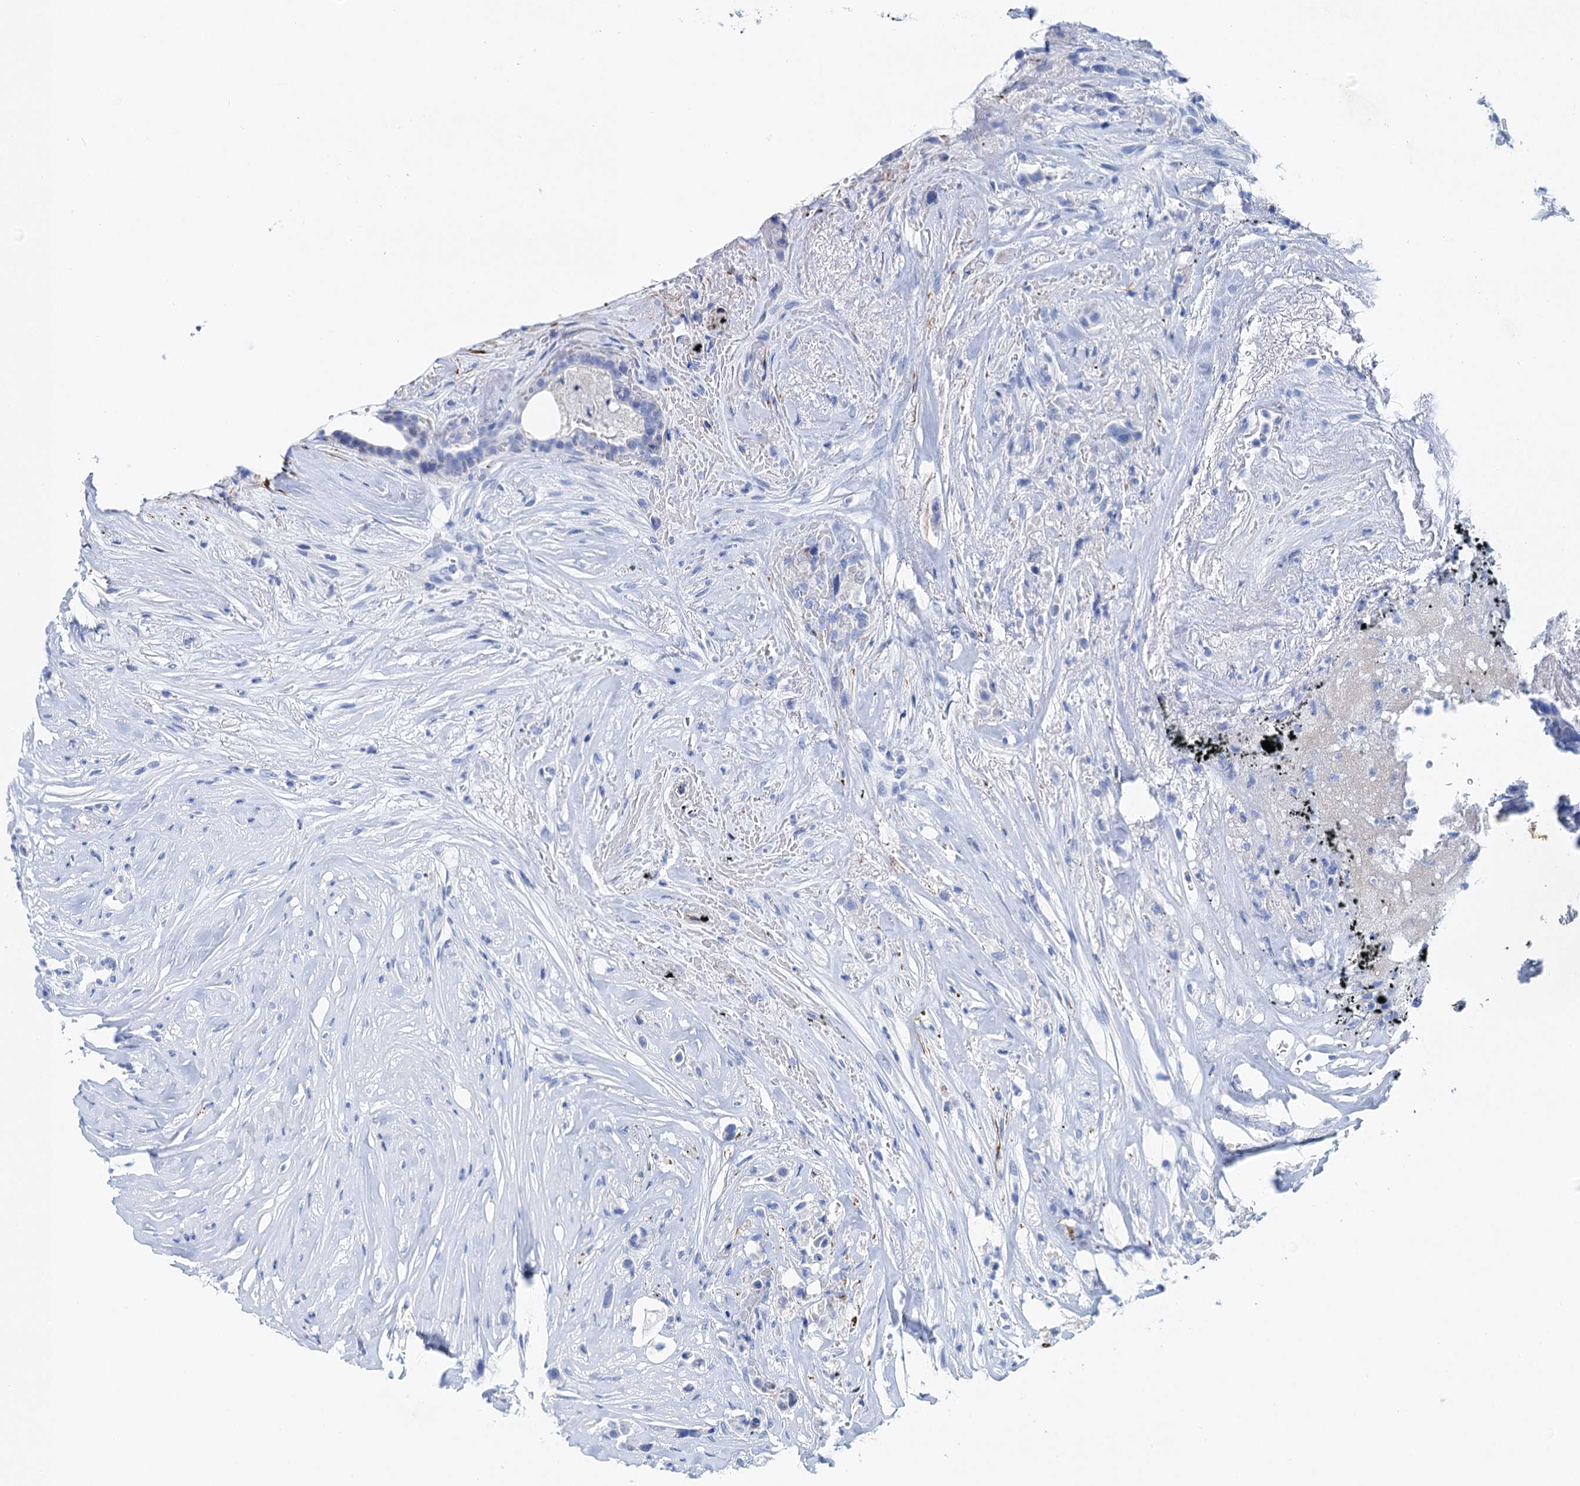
{"staining": {"intensity": "negative", "quantity": "none", "location": "none"}, "tissue": "breast cancer", "cell_type": "Tumor cells", "image_type": "cancer", "snomed": [{"axis": "morphology", "description": "Lobular carcinoma"}, {"axis": "topography", "description": "Breast"}], "caption": "Micrograph shows no significant protein positivity in tumor cells of lobular carcinoma (breast). (DAB IHC, high magnification).", "gene": "NLRP10", "patient": {"sex": "female", "age": 51}}